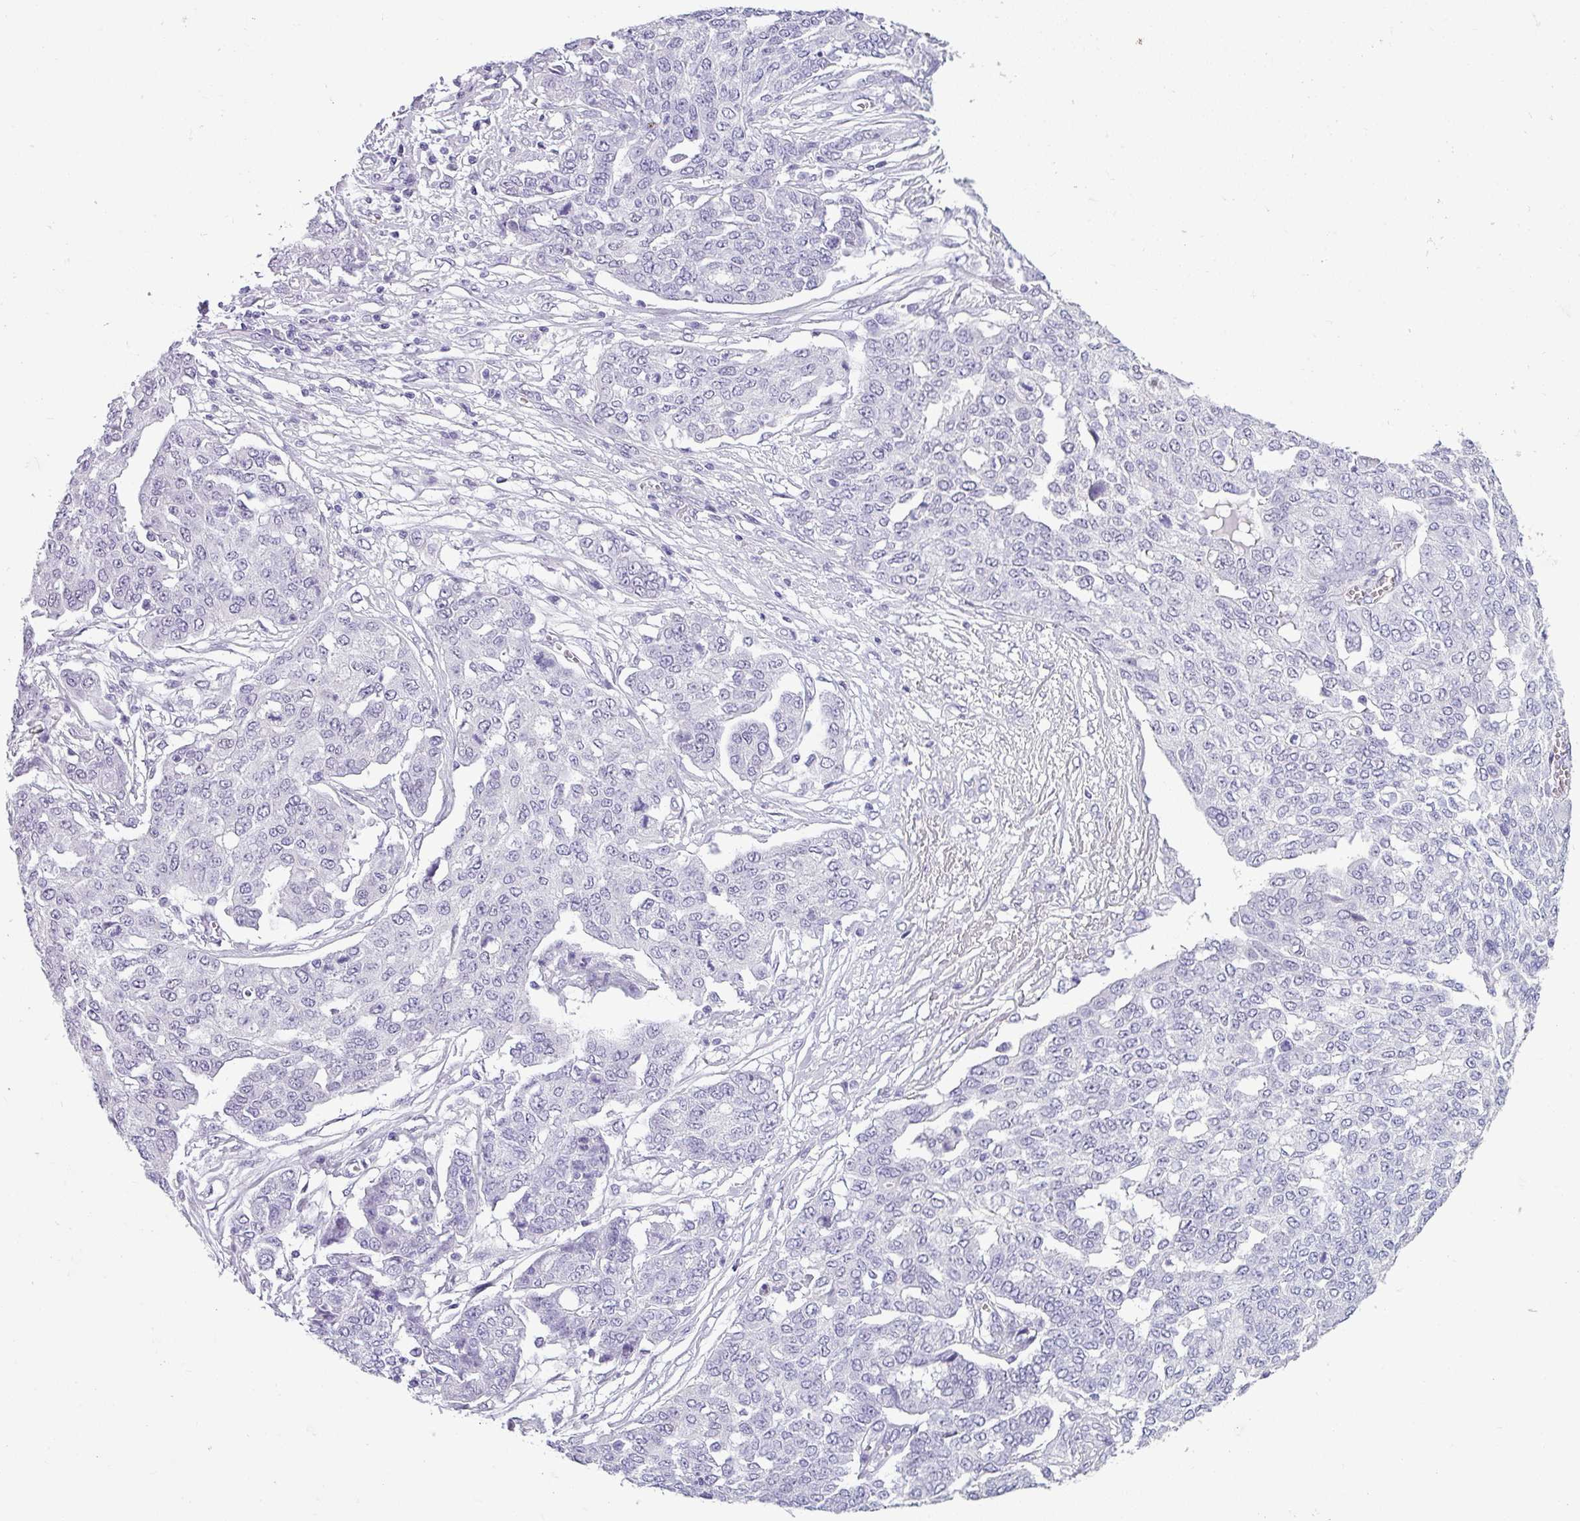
{"staining": {"intensity": "negative", "quantity": "none", "location": "none"}, "tissue": "ovarian cancer", "cell_type": "Tumor cells", "image_type": "cancer", "snomed": [{"axis": "morphology", "description": "Cystadenocarcinoma, serous, NOS"}, {"axis": "topography", "description": "Soft tissue"}, {"axis": "topography", "description": "Ovary"}], "caption": "IHC image of ovarian cancer (serous cystadenocarcinoma) stained for a protein (brown), which exhibits no expression in tumor cells. Brightfield microscopy of immunohistochemistry (IHC) stained with DAB (3,3'-diaminobenzidine) (brown) and hematoxylin (blue), captured at high magnification.", "gene": "SRGAP1", "patient": {"sex": "female", "age": 57}}